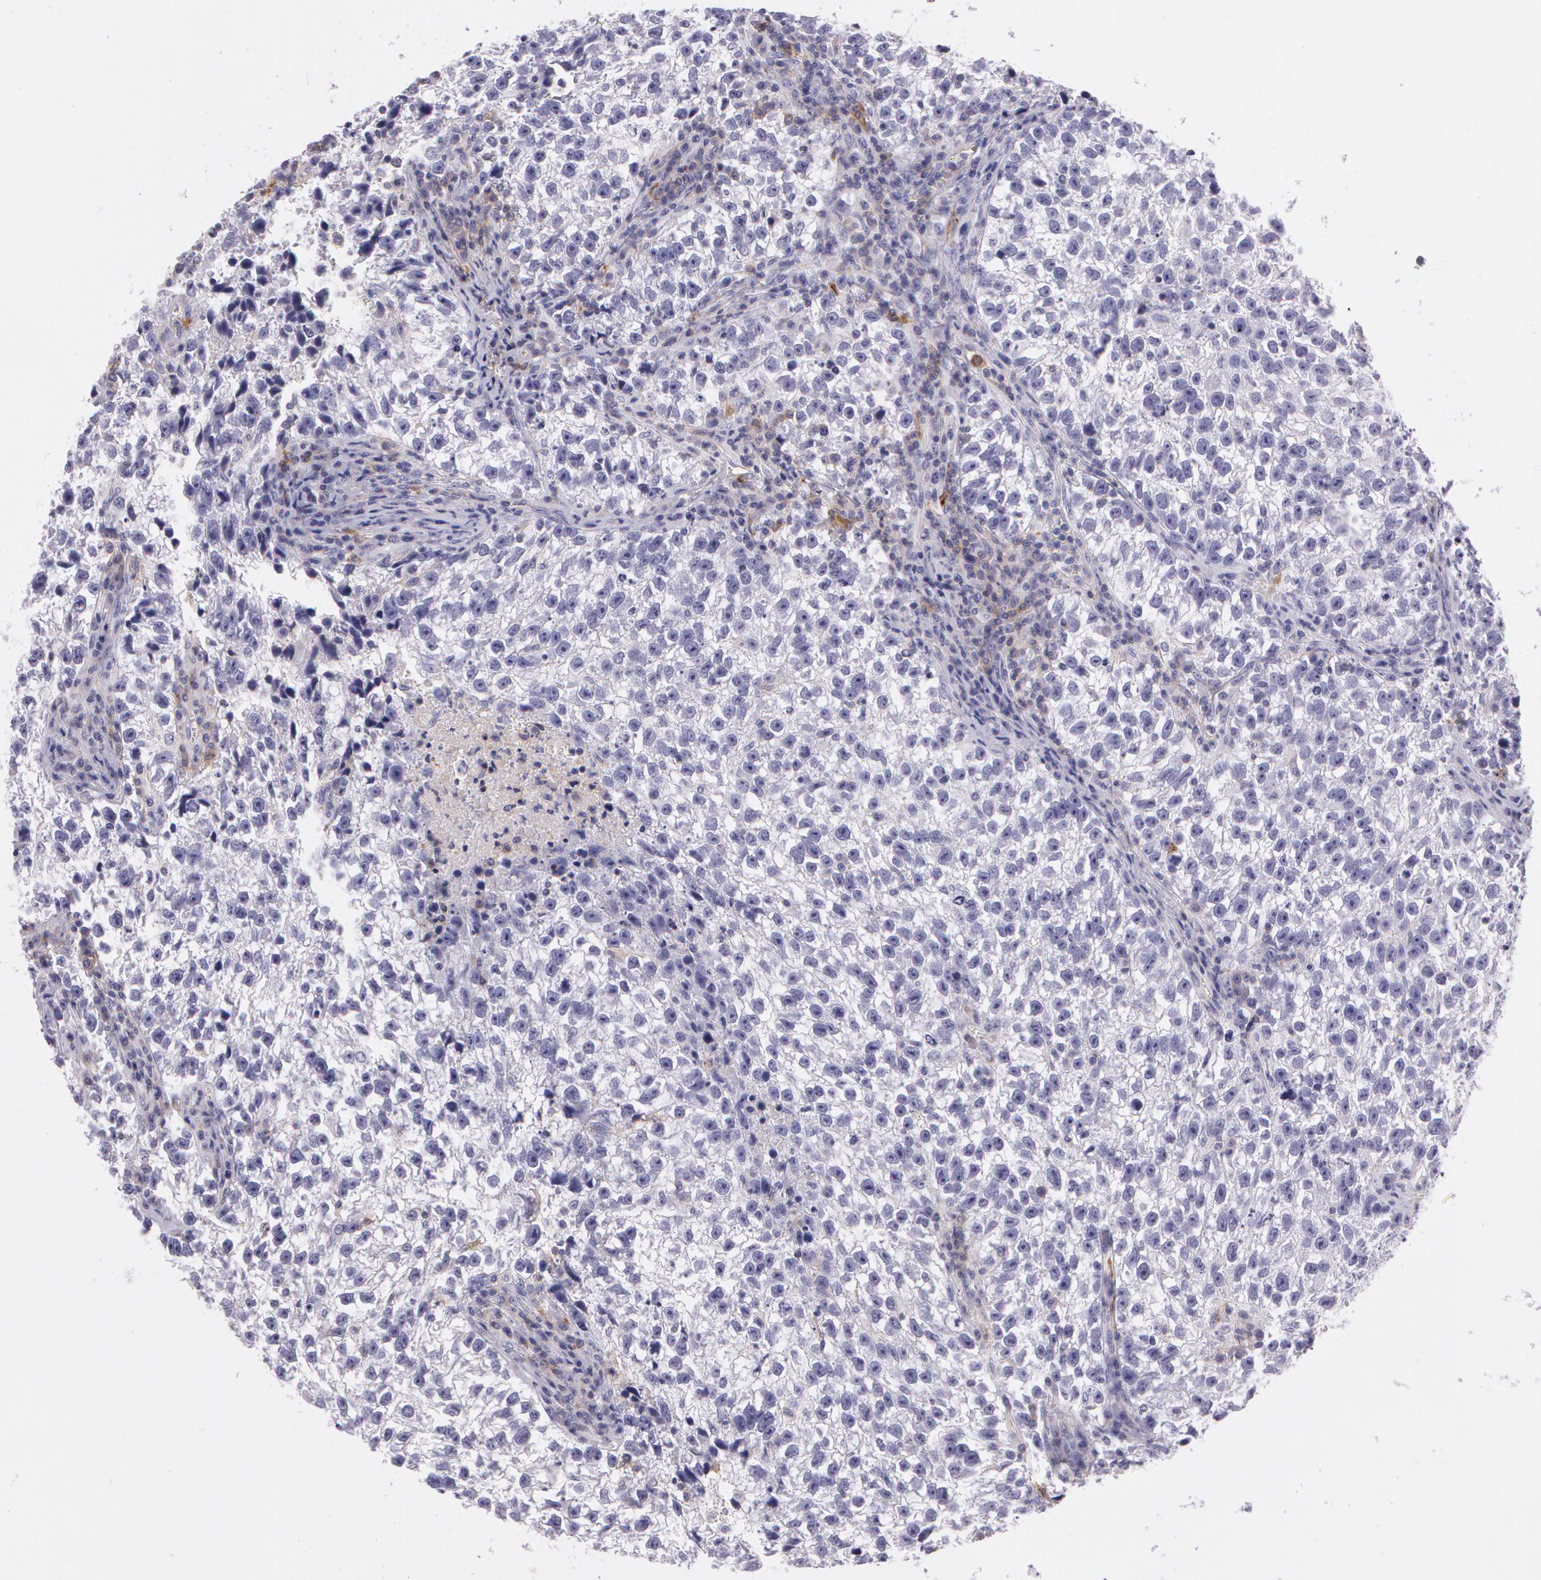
{"staining": {"intensity": "weak", "quantity": "<25%", "location": "cytoplasmic/membranous"}, "tissue": "testis cancer", "cell_type": "Tumor cells", "image_type": "cancer", "snomed": [{"axis": "morphology", "description": "Seminoma, NOS"}, {"axis": "topography", "description": "Testis"}], "caption": "Tumor cells show no significant protein positivity in testis cancer.", "gene": "LY75", "patient": {"sex": "male", "age": 38}}